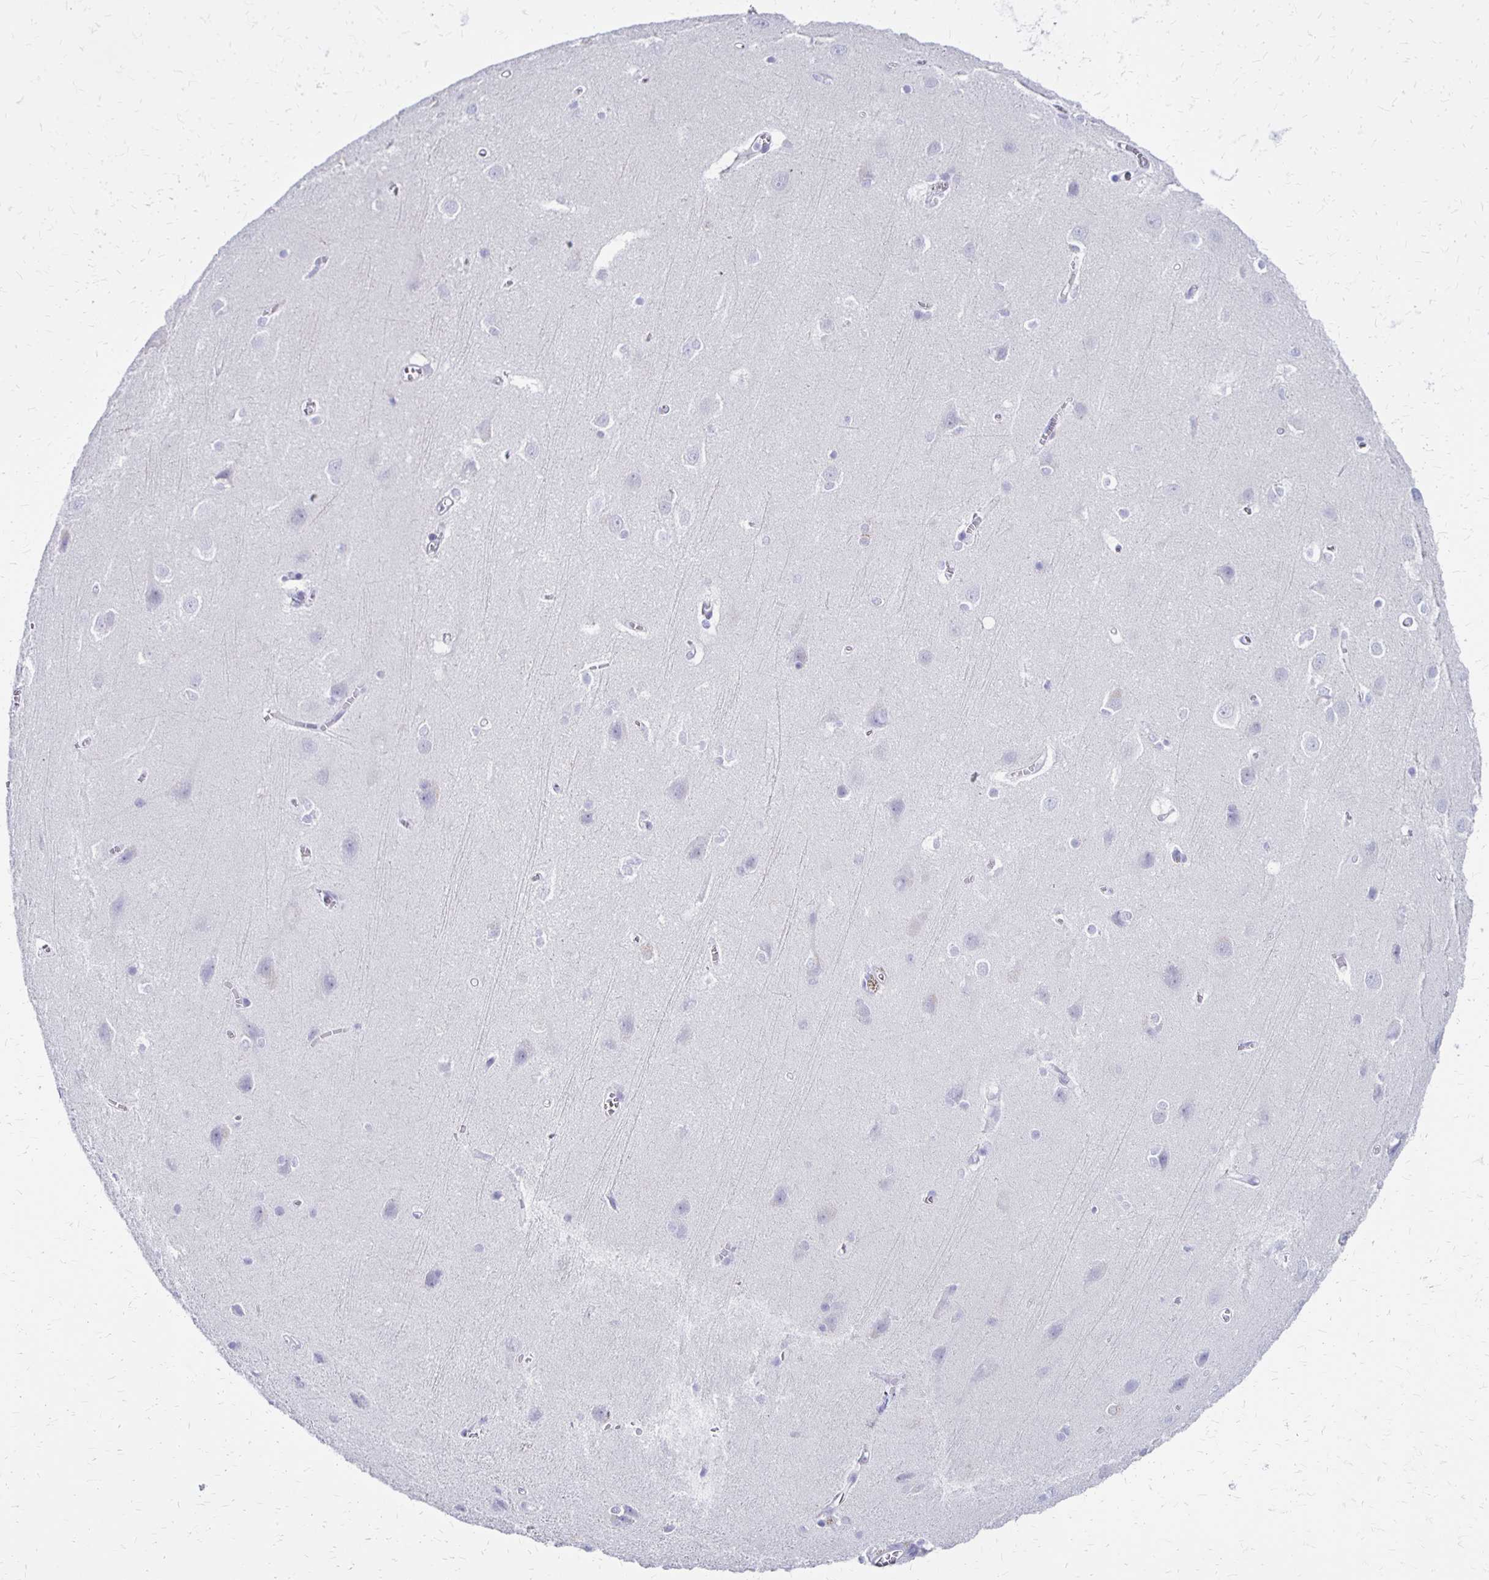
{"staining": {"intensity": "negative", "quantity": "none", "location": "none"}, "tissue": "cerebral cortex", "cell_type": "Endothelial cells", "image_type": "normal", "snomed": [{"axis": "morphology", "description": "Normal tissue, NOS"}, {"axis": "topography", "description": "Cerebral cortex"}], "caption": "Endothelial cells are negative for protein expression in benign human cerebral cortex. (Brightfield microscopy of DAB (3,3'-diaminobenzidine) immunohistochemistry at high magnification).", "gene": "FNTB", "patient": {"sex": "male", "age": 37}}